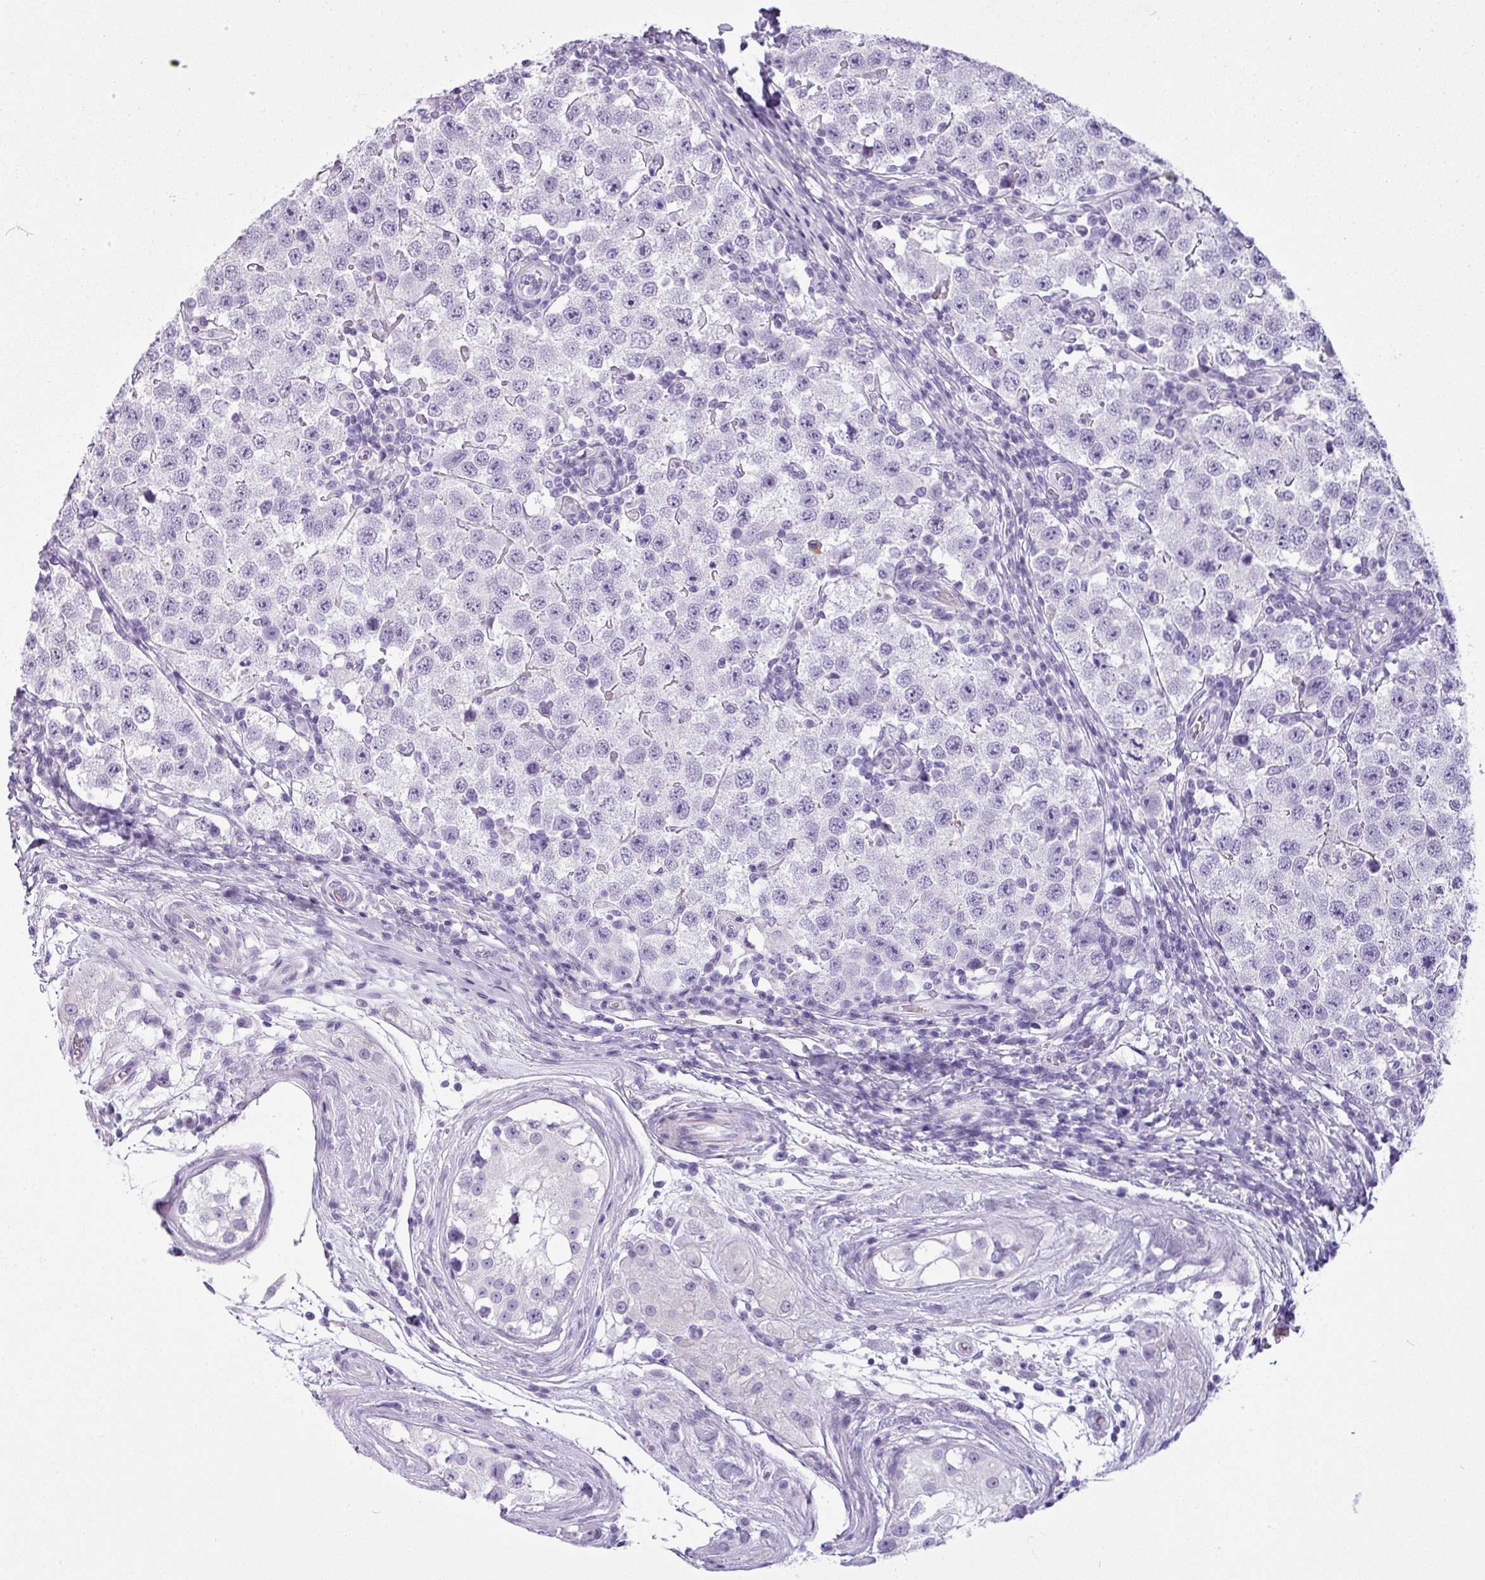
{"staining": {"intensity": "negative", "quantity": "none", "location": "none"}, "tissue": "testis cancer", "cell_type": "Tumor cells", "image_type": "cancer", "snomed": [{"axis": "morphology", "description": "Seminoma, NOS"}, {"axis": "topography", "description": "Testis"}], "caption": "DAB immunohistochemical staining of seminoma (testis) shows no significant positivity in tumor cells. (DAB immunohistochemistry (IHC) with hematoxylin counter stain).", "gene": "CDH16", "patient": {"sex": "male", "age": 34}}